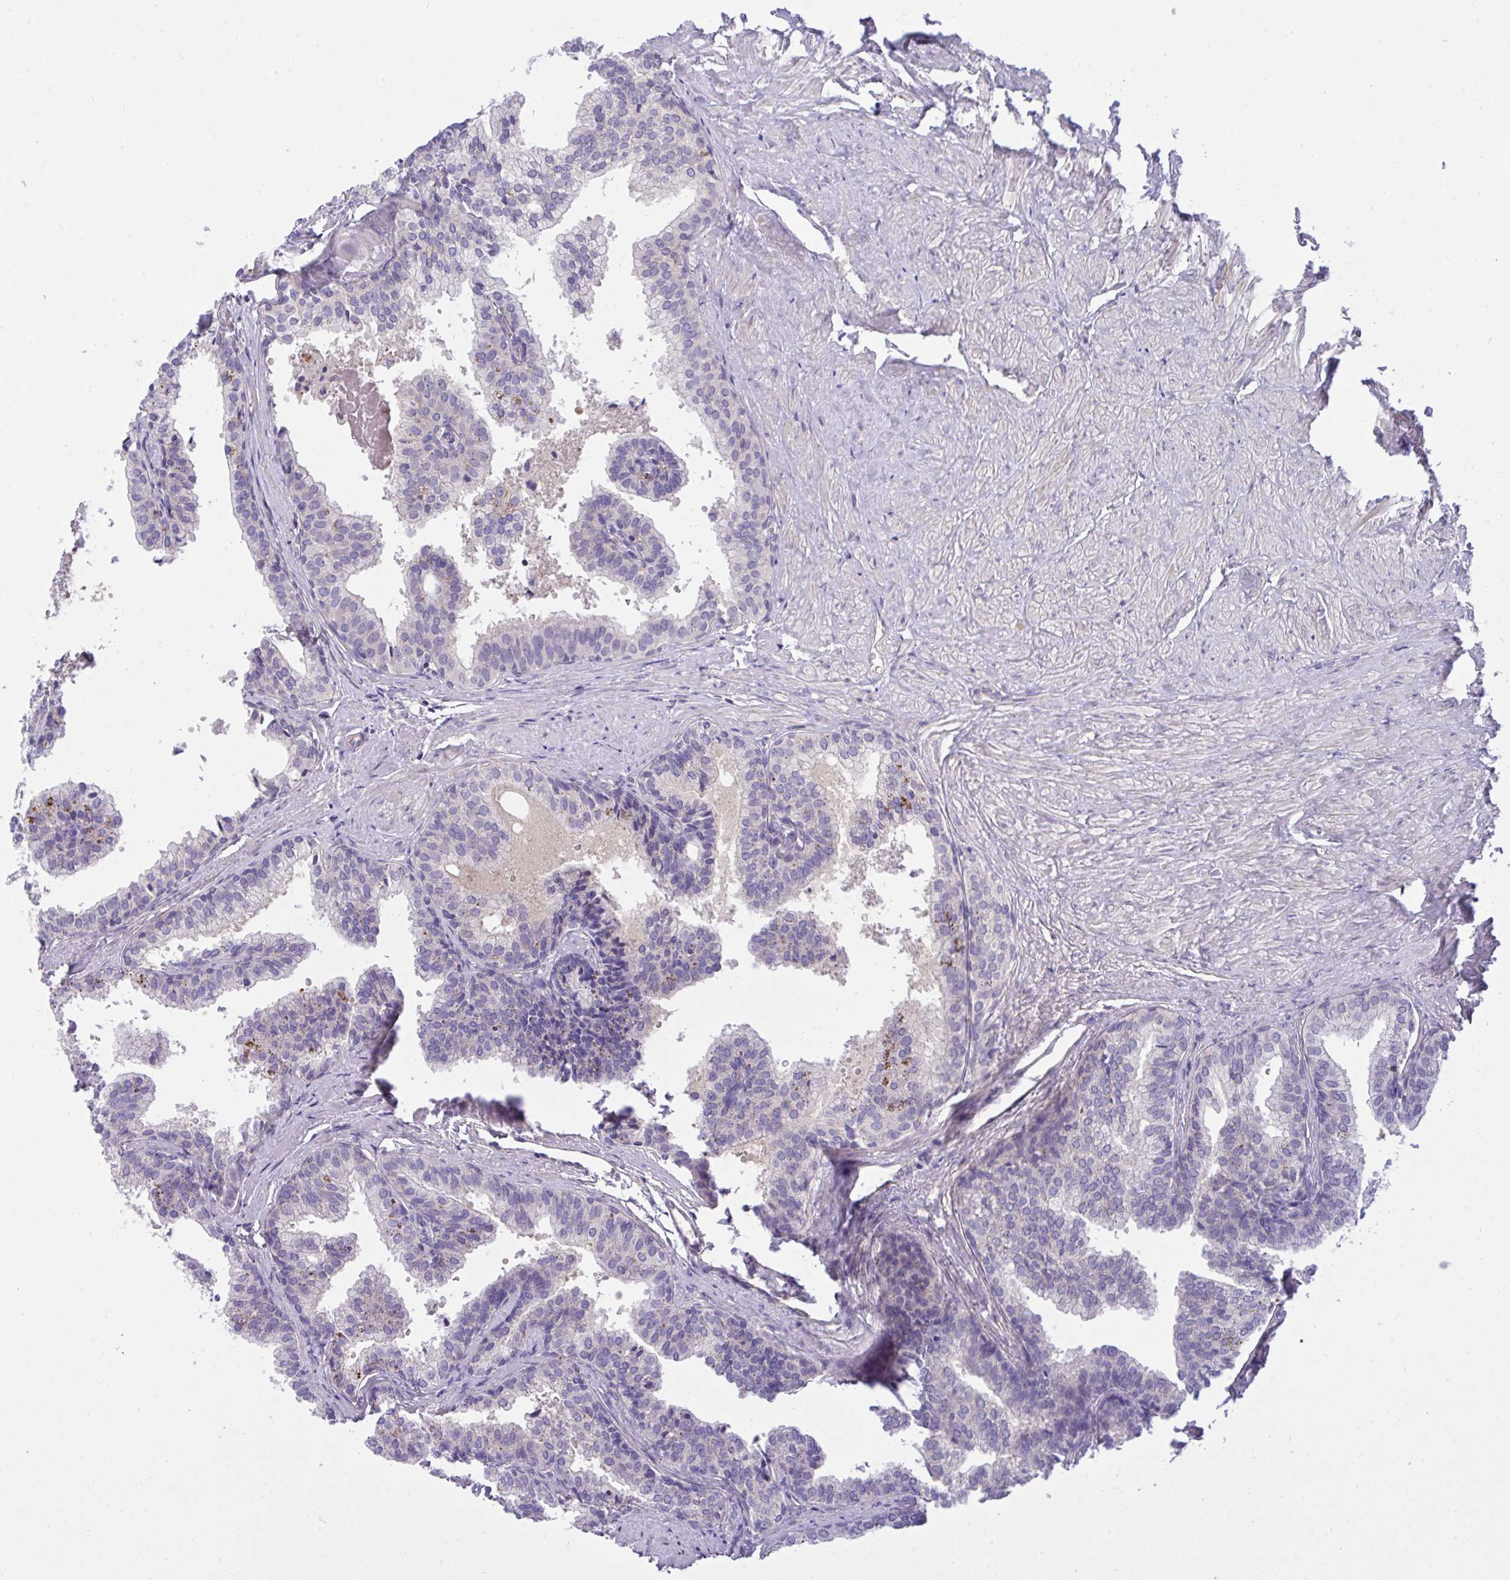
{"staining": {"intensity": "negative", "quantity": "none", "location": "none"}, "tissue": "prostate", "cell_type": "Glandular cells", "image_type": "normal", "snomed": [{"axis": "morphology", "description": "Normal tissue, NOS"}, {"axis": "topography", "description": "Prostate"}, {"axis": "topography", "description": "Peripheral nerve tissue"}], "caption": "Immunohistochemistry (IHC) photomicrograph of benign prostate: prostate stained with DAB reveals no significant protein staining in glandular cells. (DAB (3,3'-diaminobenzidine) immunohistochemistry (IHC) with hematoxylin counter stain).", "gene": "TLN2", "patient": {"sex": "male", "age": 55}}